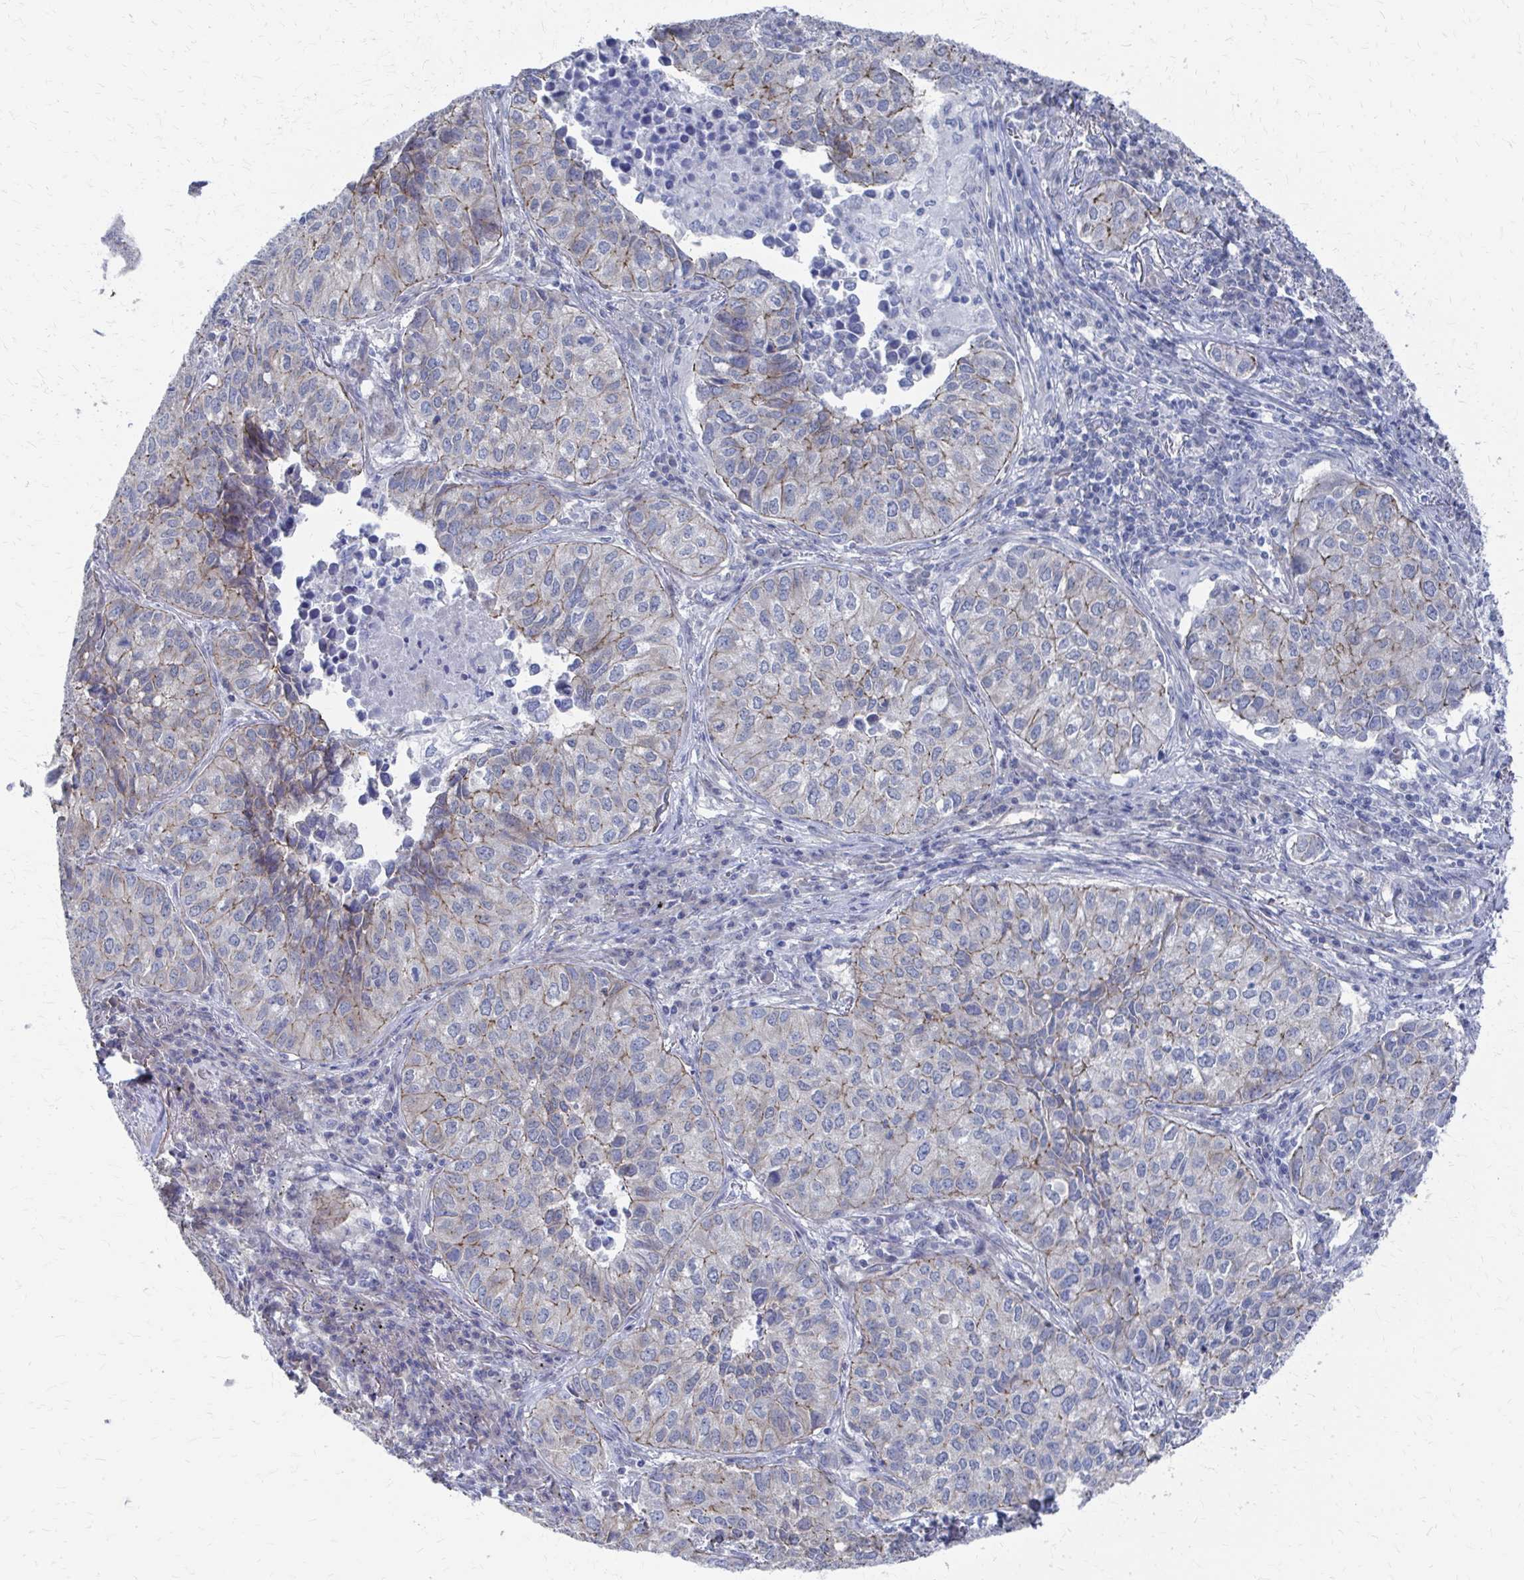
{"staining": {"intensity": "weak", "quantity": "25%-75%", "location": "cytoplasmic/membranous"}, "tissue": "lung cancer", "cell_type": "Tumor cells", "image_type": "cancer", "snomed": [{"axis": "morphology", "description": "Adenocarcinoma, NOS"}, {"axis": "topography", "description": "Lung"}], "caption": "Lung cancer (adenocarcinoma) was stained to show a protein in brown. There is low levels of weak cytoplasmic/membranous expression in approximately 25%-75% of tumor cells. (brown staining indicates protein expression, while blue staining denotes nuclei).", "gene": "PLEKHG7", "patient": {"sex": "female", "age": 50}}